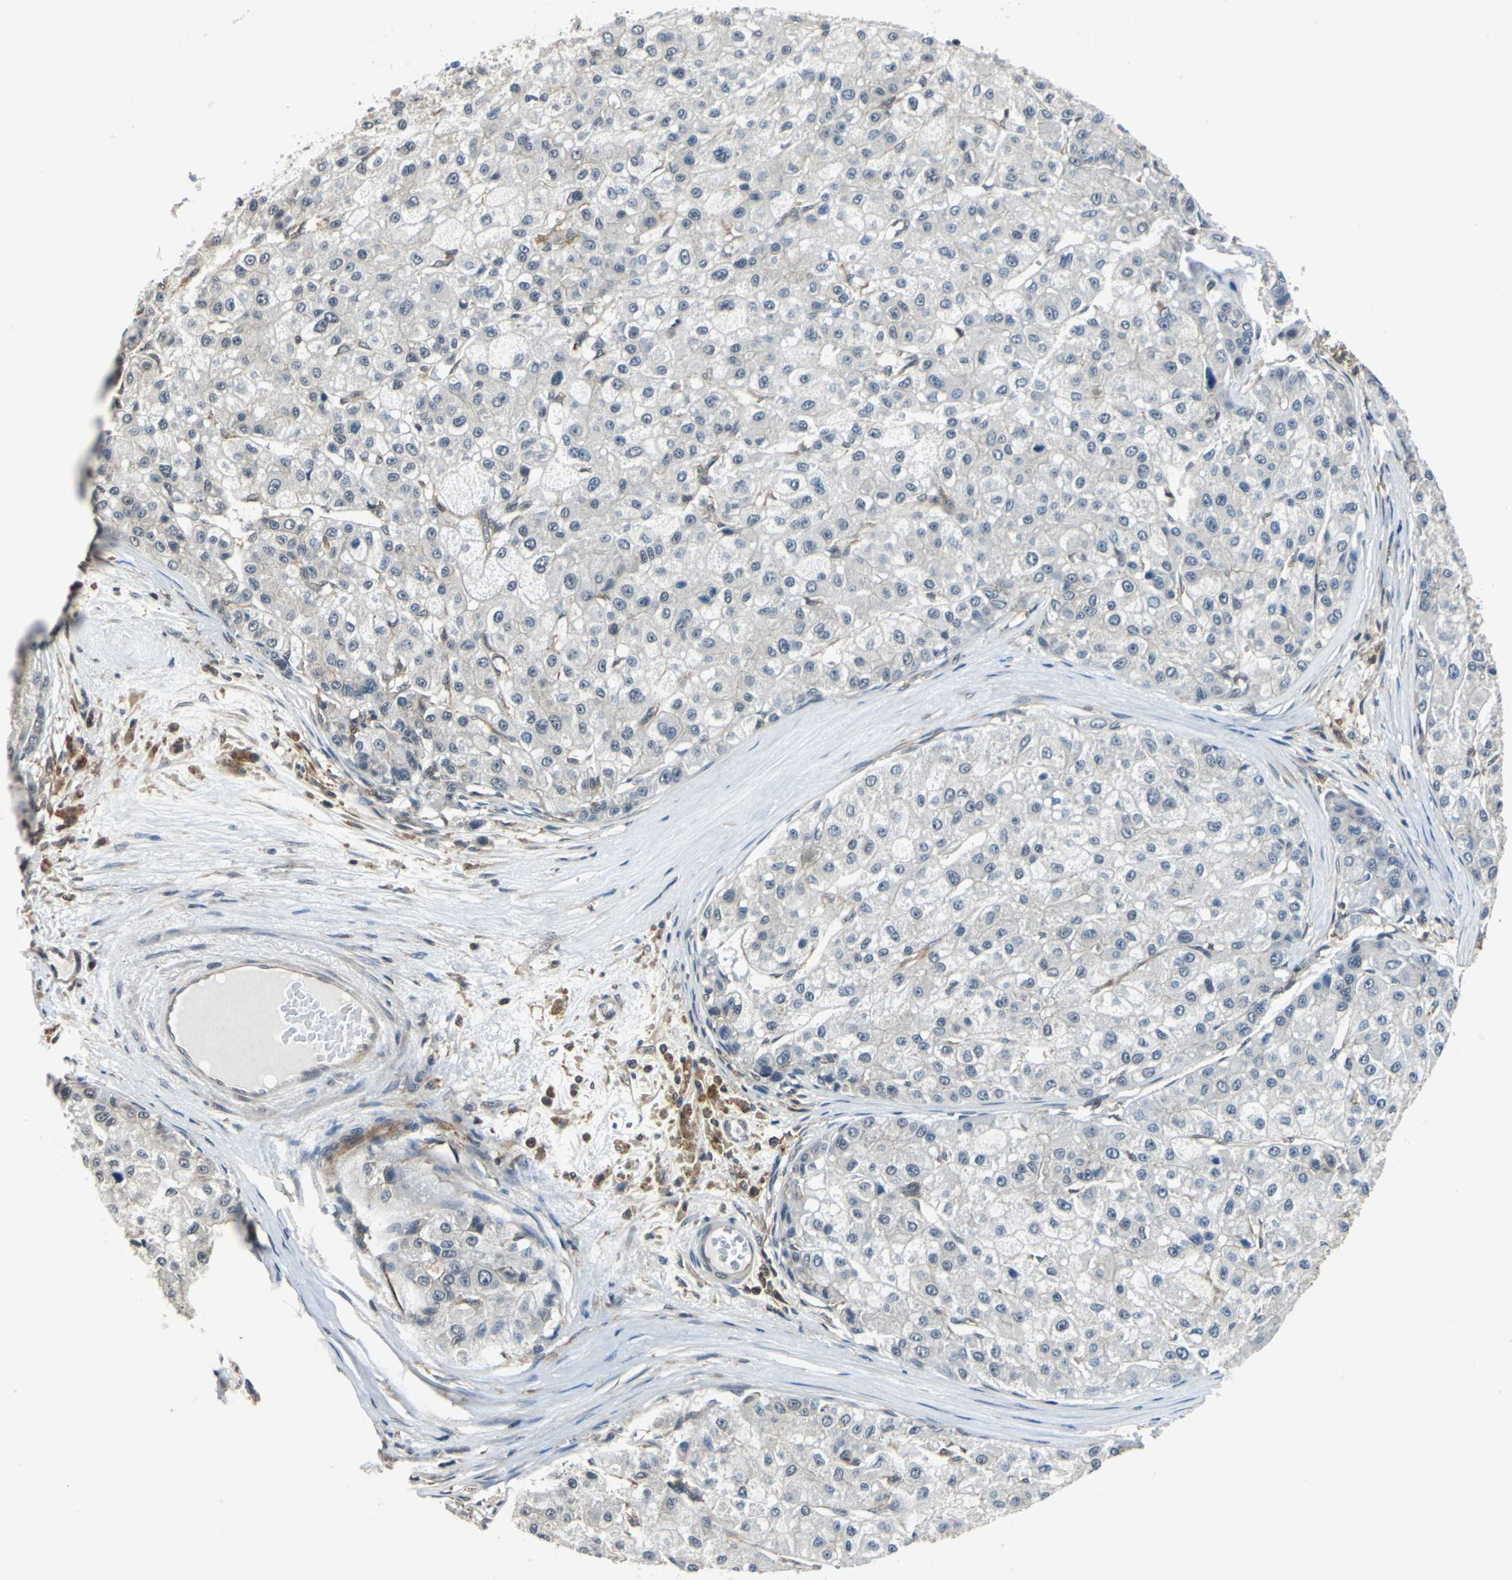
{"staining": {"intensity": "weak", "quantity": "<25%", "location": "cytoplasmic/membranous"}, "tissue": "liver cancer", "cell_type": "Tumor cells", "image_type": "cancer", "snomed": [{"axis": "morphology", "description": "Carcinoma, Hepatocellular, NOS"}, {"axis": "topography", "description": "Liver"}], "caption": "High power microscopy micrograph of an immunohistochemistry image of liver hepatocellular carcinoma, revealing no significant staining in tumor cells.", "gene": "ARPC3", "patient": {"sex": "male", "age": 80}}